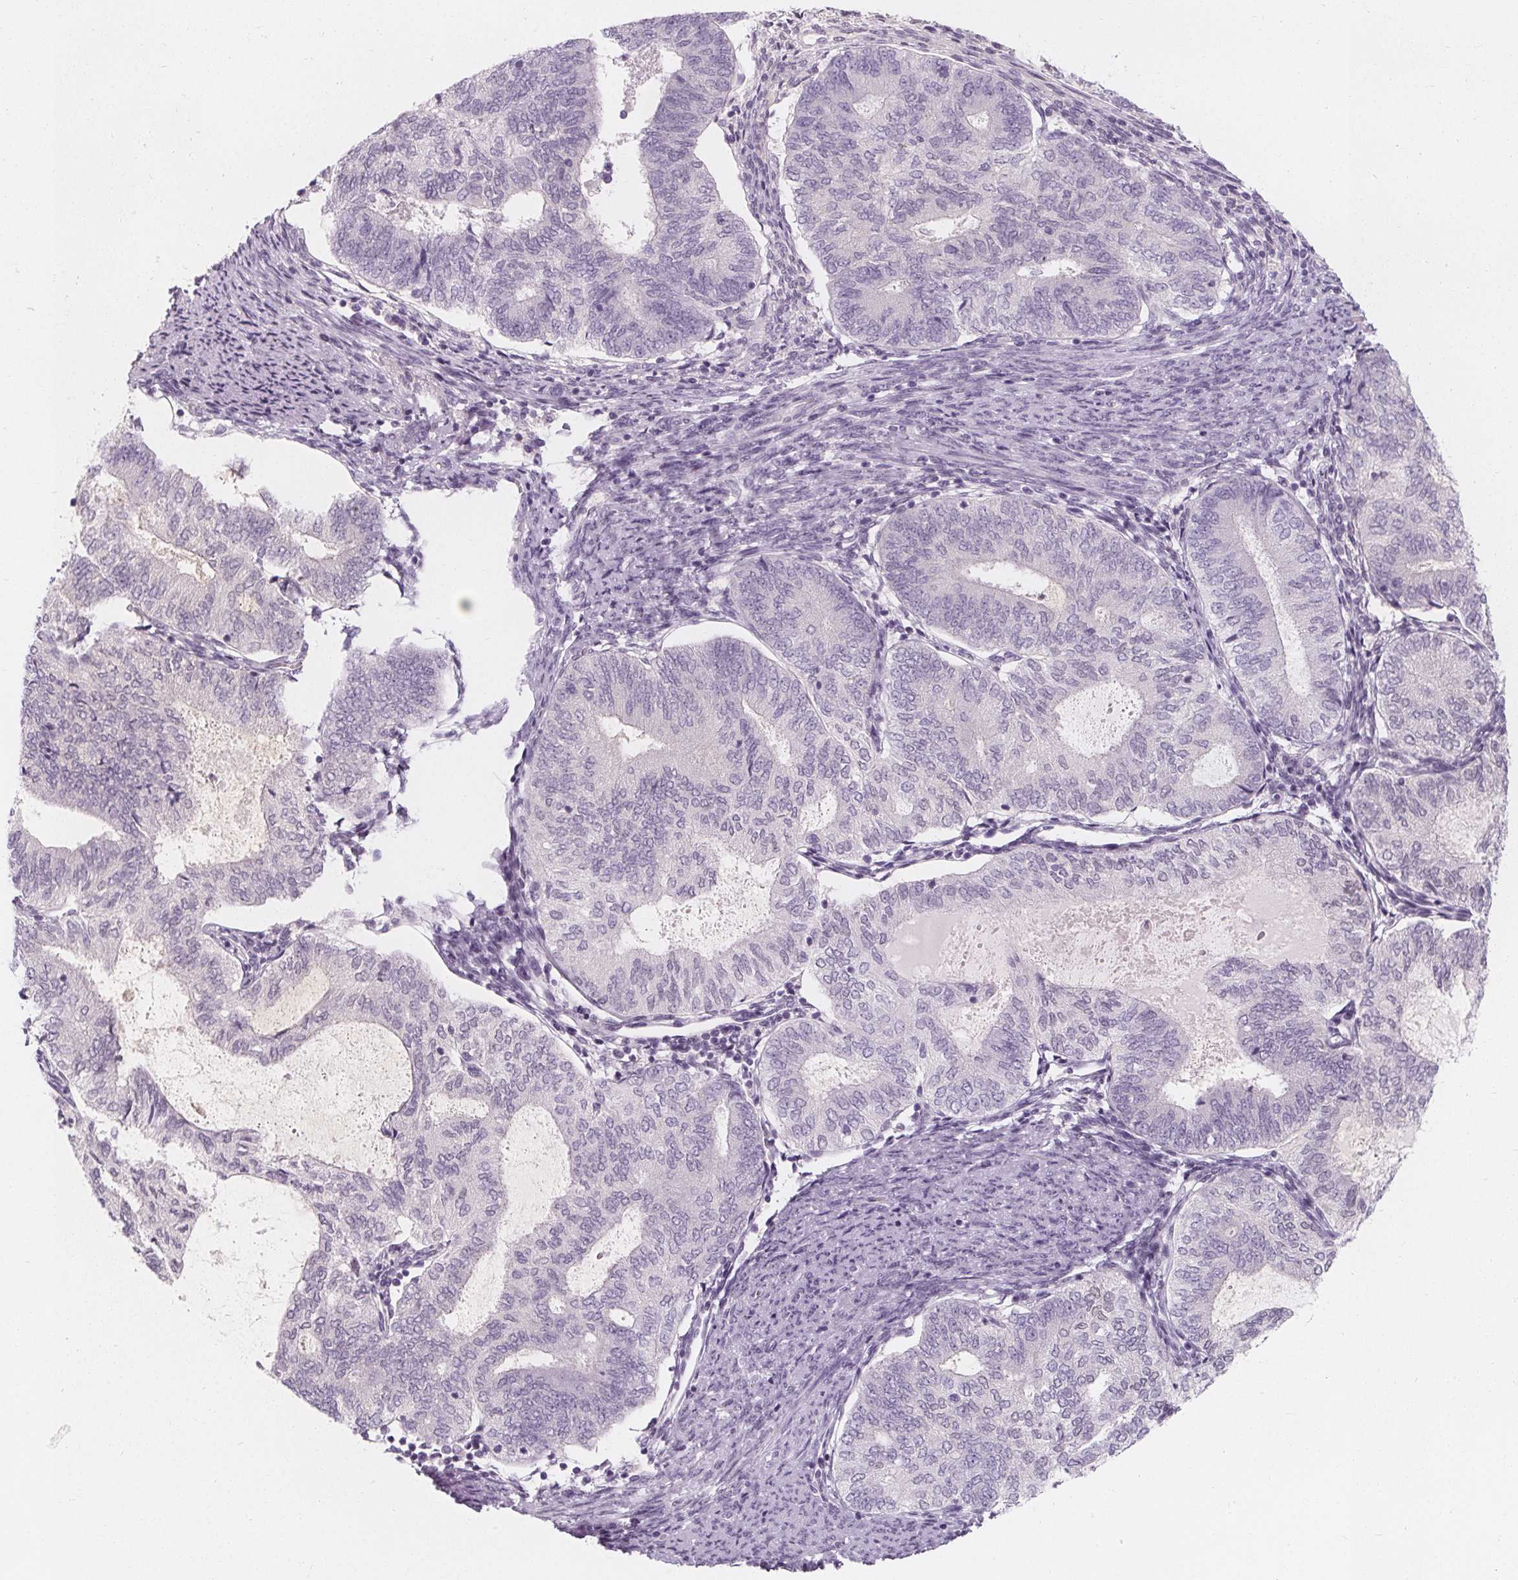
{"staining": {"intensity": "negative", "quantity": "none", "location": "none"}, "tissue": "endometrial cancer", "cell_type": "Tumor cells", "image_type": "cancer", "snomed": [{"axis": "morphology", "description": "Adenocarcinoma, NOS"}, {"axis": "topography", "description": "Endometrium"}], "caption": "The immunohistochemistry (IHC) micrograph has no significant staining in tumor cells of endometrial cancer tissue.", "gene": "UGP2", "patient": {"sex": "female", "age": 65}}